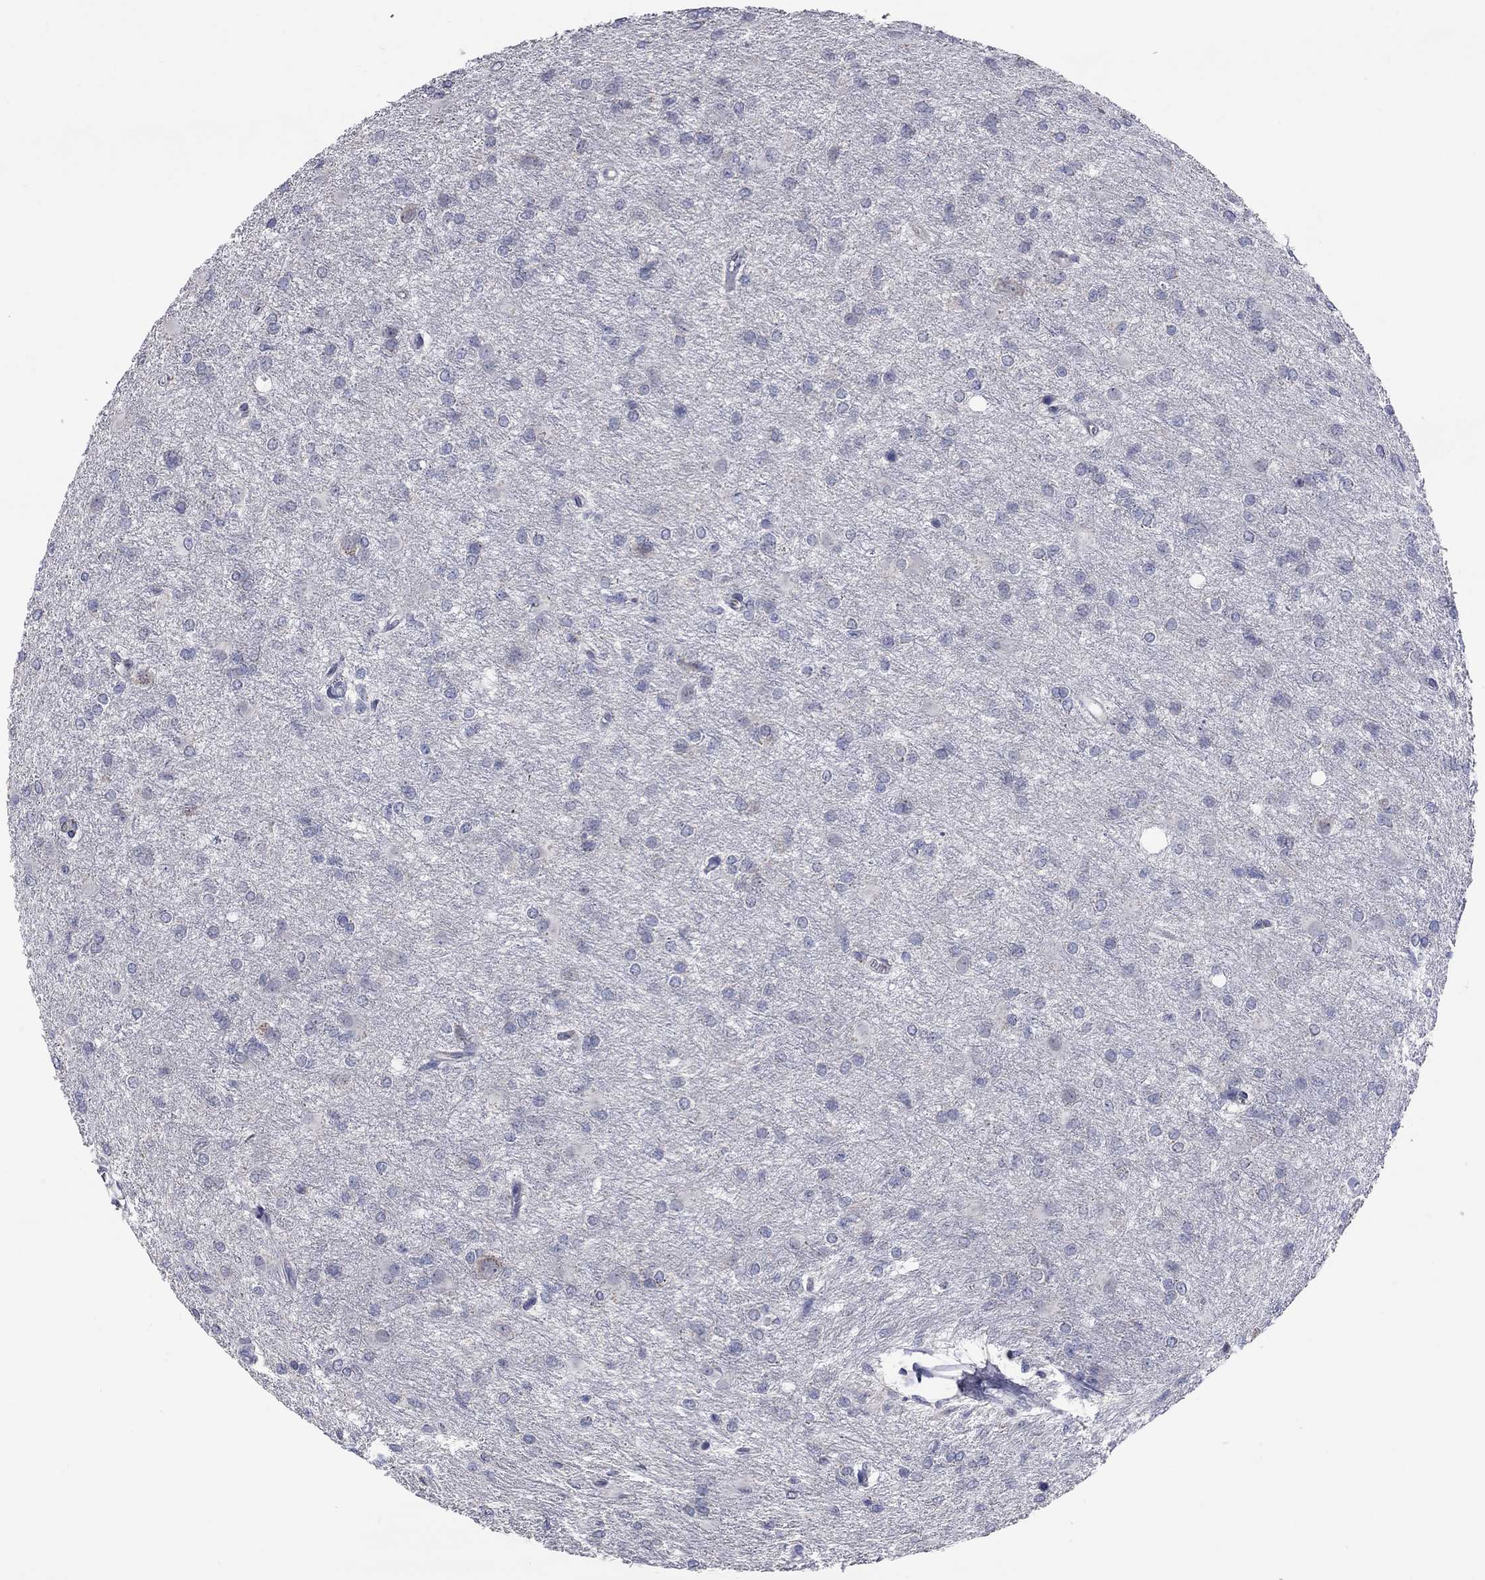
{"staining": {"intensity": "negative", "quantity": "none", "location": "none"}, "tissue": "glioma", "cell_type": "Tumor cells", "image_type": "cancer", "snomed": [{"axis": "morphology", "description": "Glioma, malignant, High grade"}, {"axis": "topography", "description": "Brain"}], "caption": "Immunohistochemistry (IHC) of human high-grade glioma (malignant) demonstrates no positivity in tumor cells. (DAB immunohistochemistry visualized using brightfield microscopy, high magnification).", "gene": "OPRK1", "patient": {"sex": "male", "age": 68}}